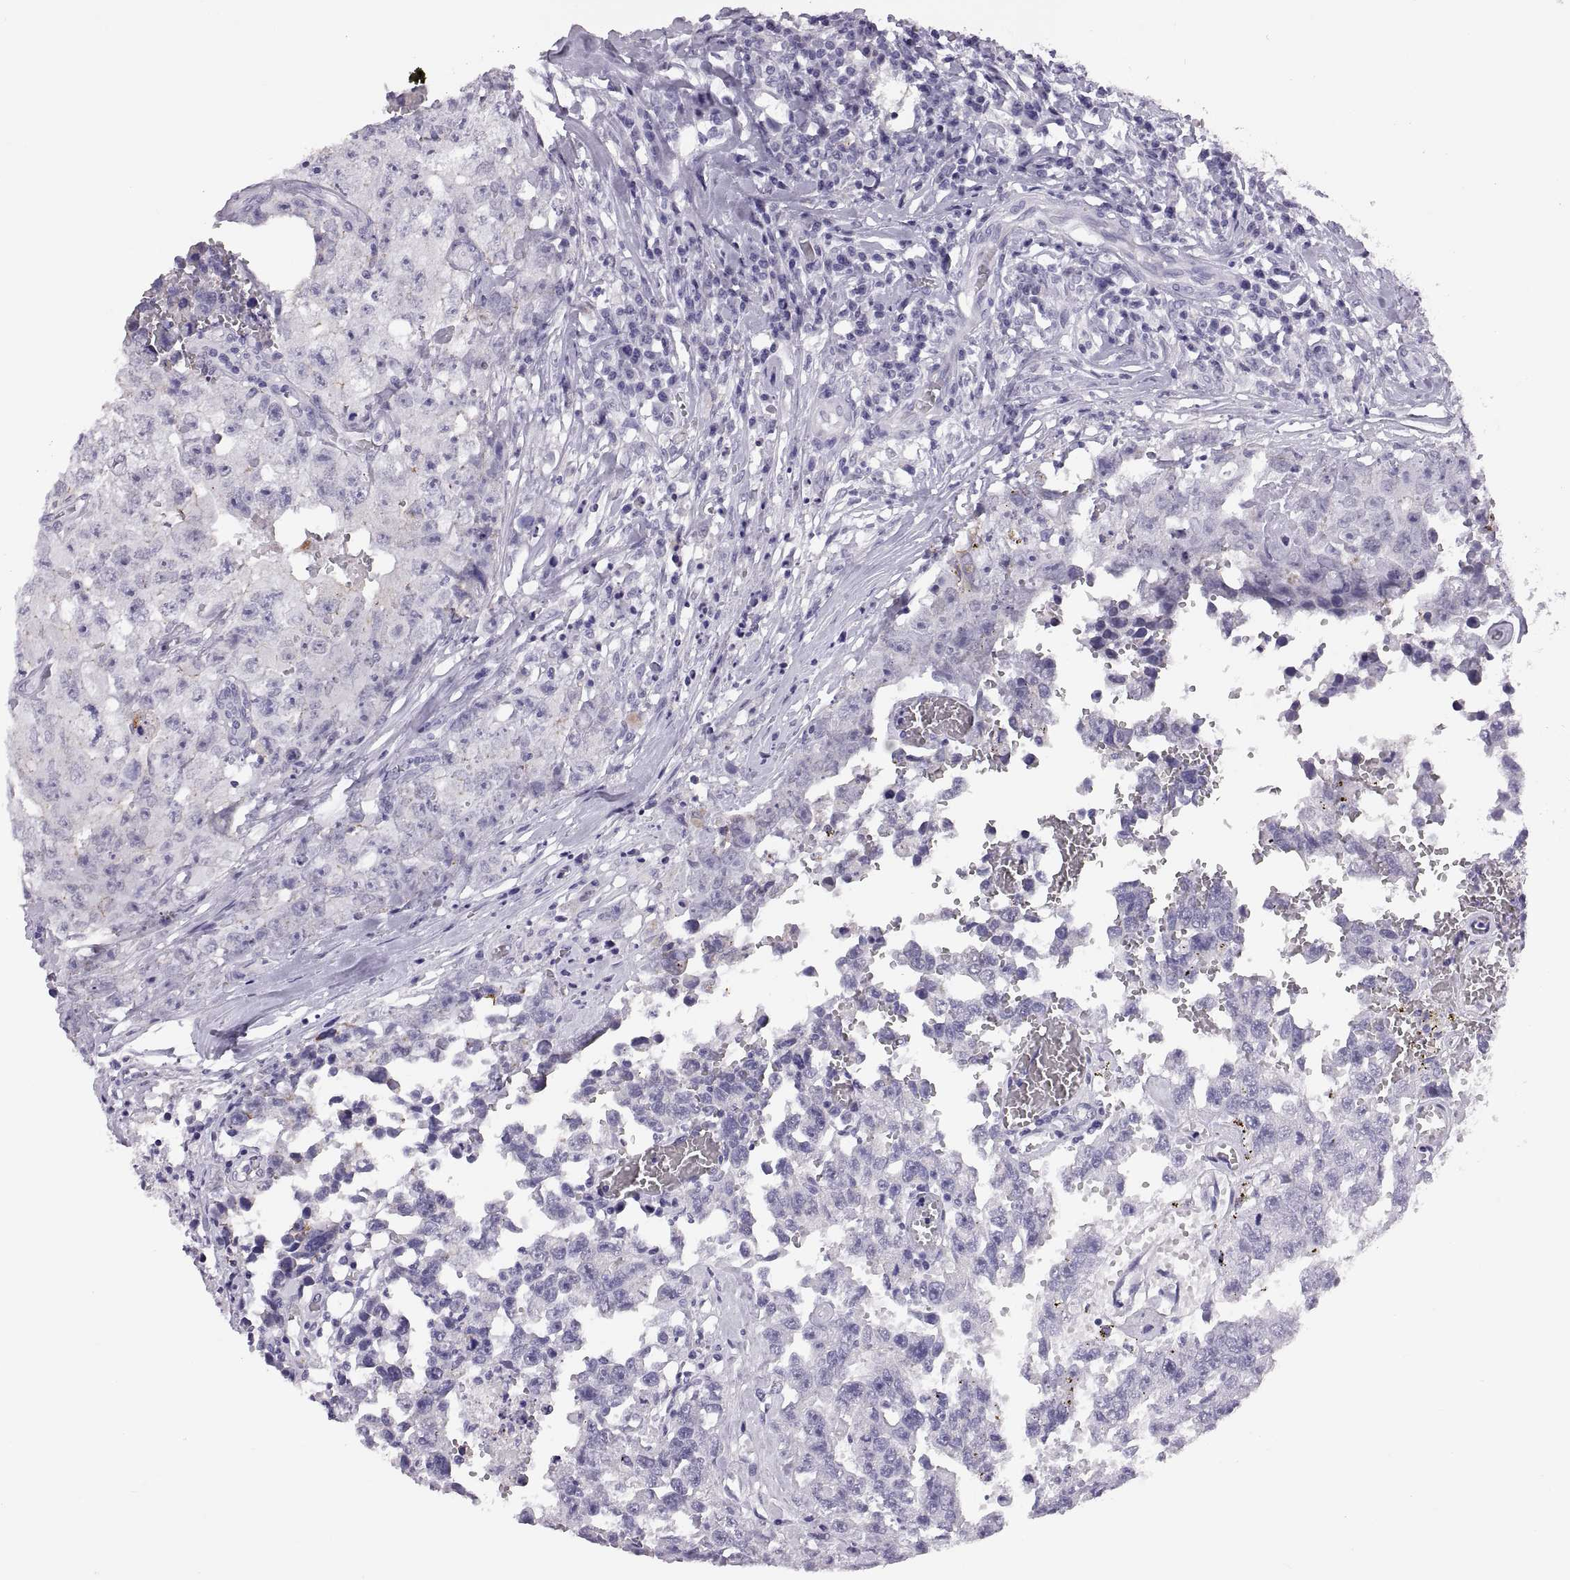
{"staining": {"intensity": "negative", "quantity": "none", "location": "none"}, "tissue": "testis cancer", "cell_type": "Tumor cells", "image_type": "cancer", "snomed": [{"axis": "morphology", "description": "Carcinoma, Embryonal, NOS"}, {"axis": "topography", "description": "Testis"}], "caption": "Tumor cells are negative for brown protein staining in testis embryonal carcinoma.", "gene": "QRICH2", "patient": {"sex": "male", "age": 36}}